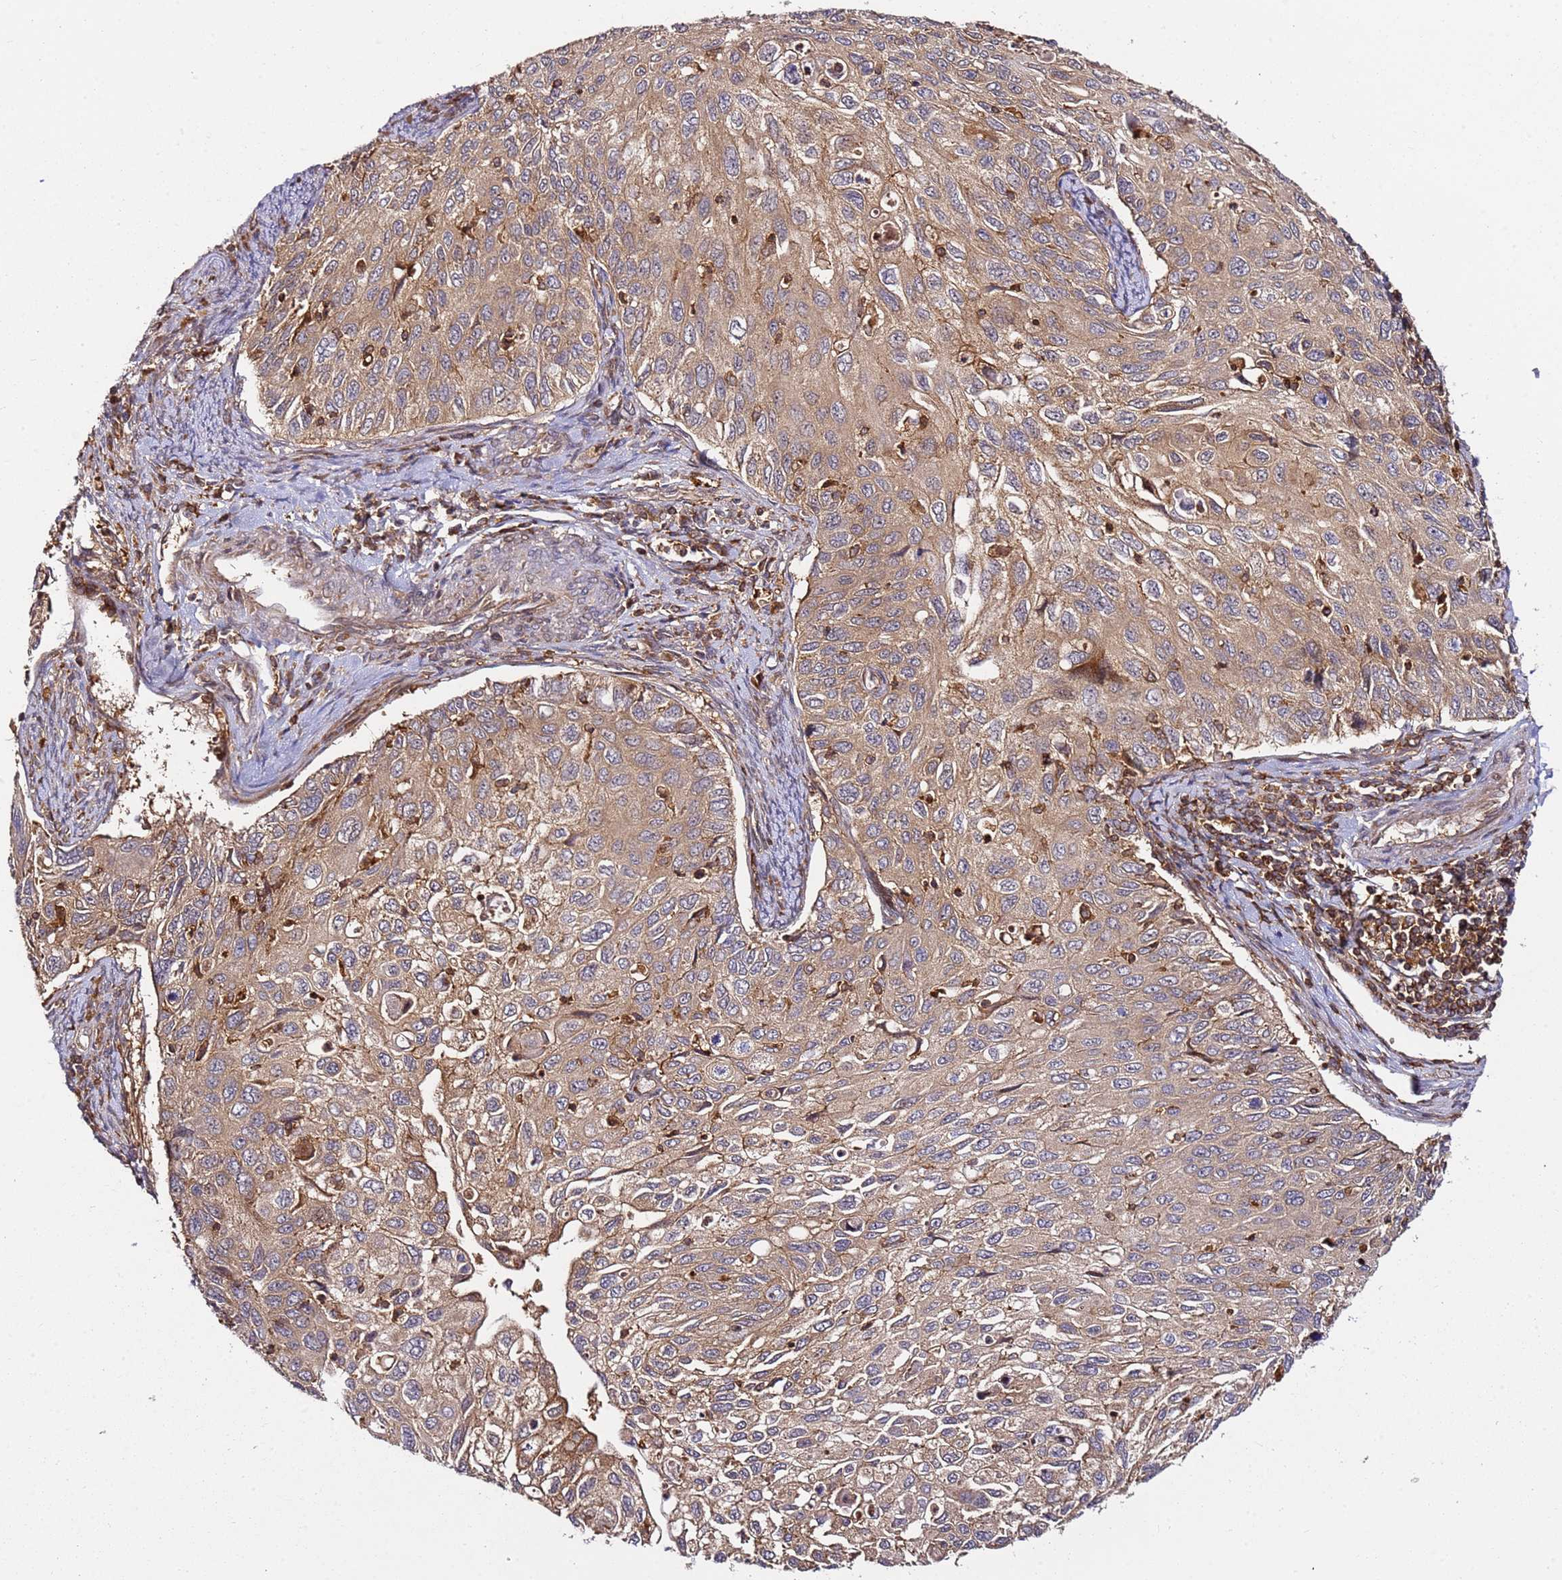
{"staining": {"intensity": "moderate", "quantity": ">75%", "location": "cytoplasmic/membranous"}, "tissue": "cervical cancer", "cell_type": "Tumor cells", "image_type": "cancer", "snomed": [{"axis": "morphology", "description": "Squamous cell carcinoma, NOS"}, {"axis": "topography", "description": "Cervix"}], "caption": "There is medium levels of moderate cytoplasmic/membranous positivity in tumor cells of cervical cancer, as demonstrated by immunohistochemical staining (brown color).", "gene": "PRMT7", "patient": {"sex": "female", "age": 70}}